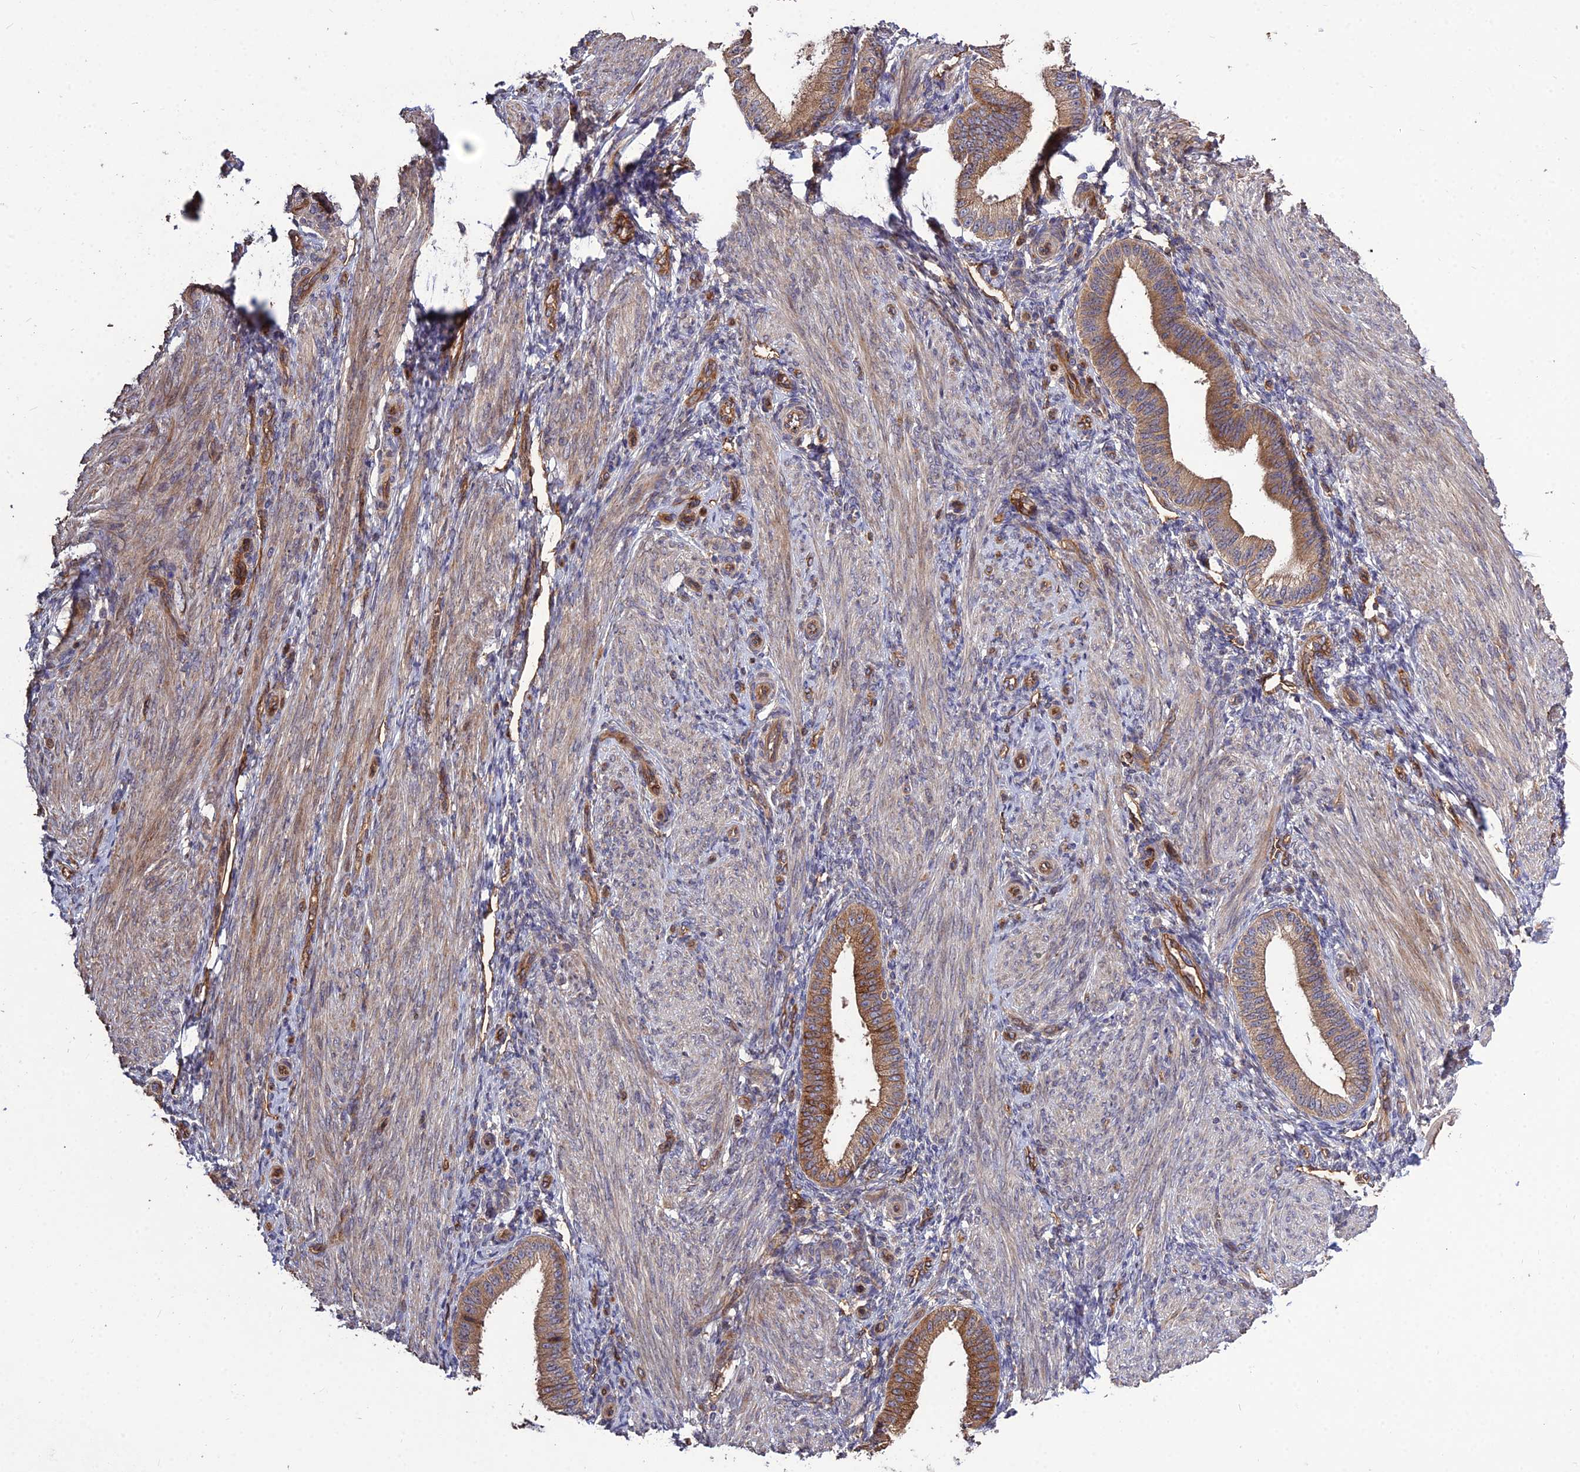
{"staining": {"intensity": "moderate", "quantity": "25%-75%", "location": "cytoplasmic/membranous"}, "tissue": "endometrium", "cell_type": "Cells in endometrial stroma", "image_type": "normal", "snomed": [{"axis": "morphology", "description": "Normal tissue, NOS"}, {"axis": "topography", "description": "Endometrium"}], "caption": "Immunohistochemical staining of unremarkable endometrium demonstrates medium levels of moderate cytoplasmic/membranous expression in about 25%-75% of cells in endometrial stroma.", "gene": "CRTAP", "patient": {"sex": "female", "age": 39}}